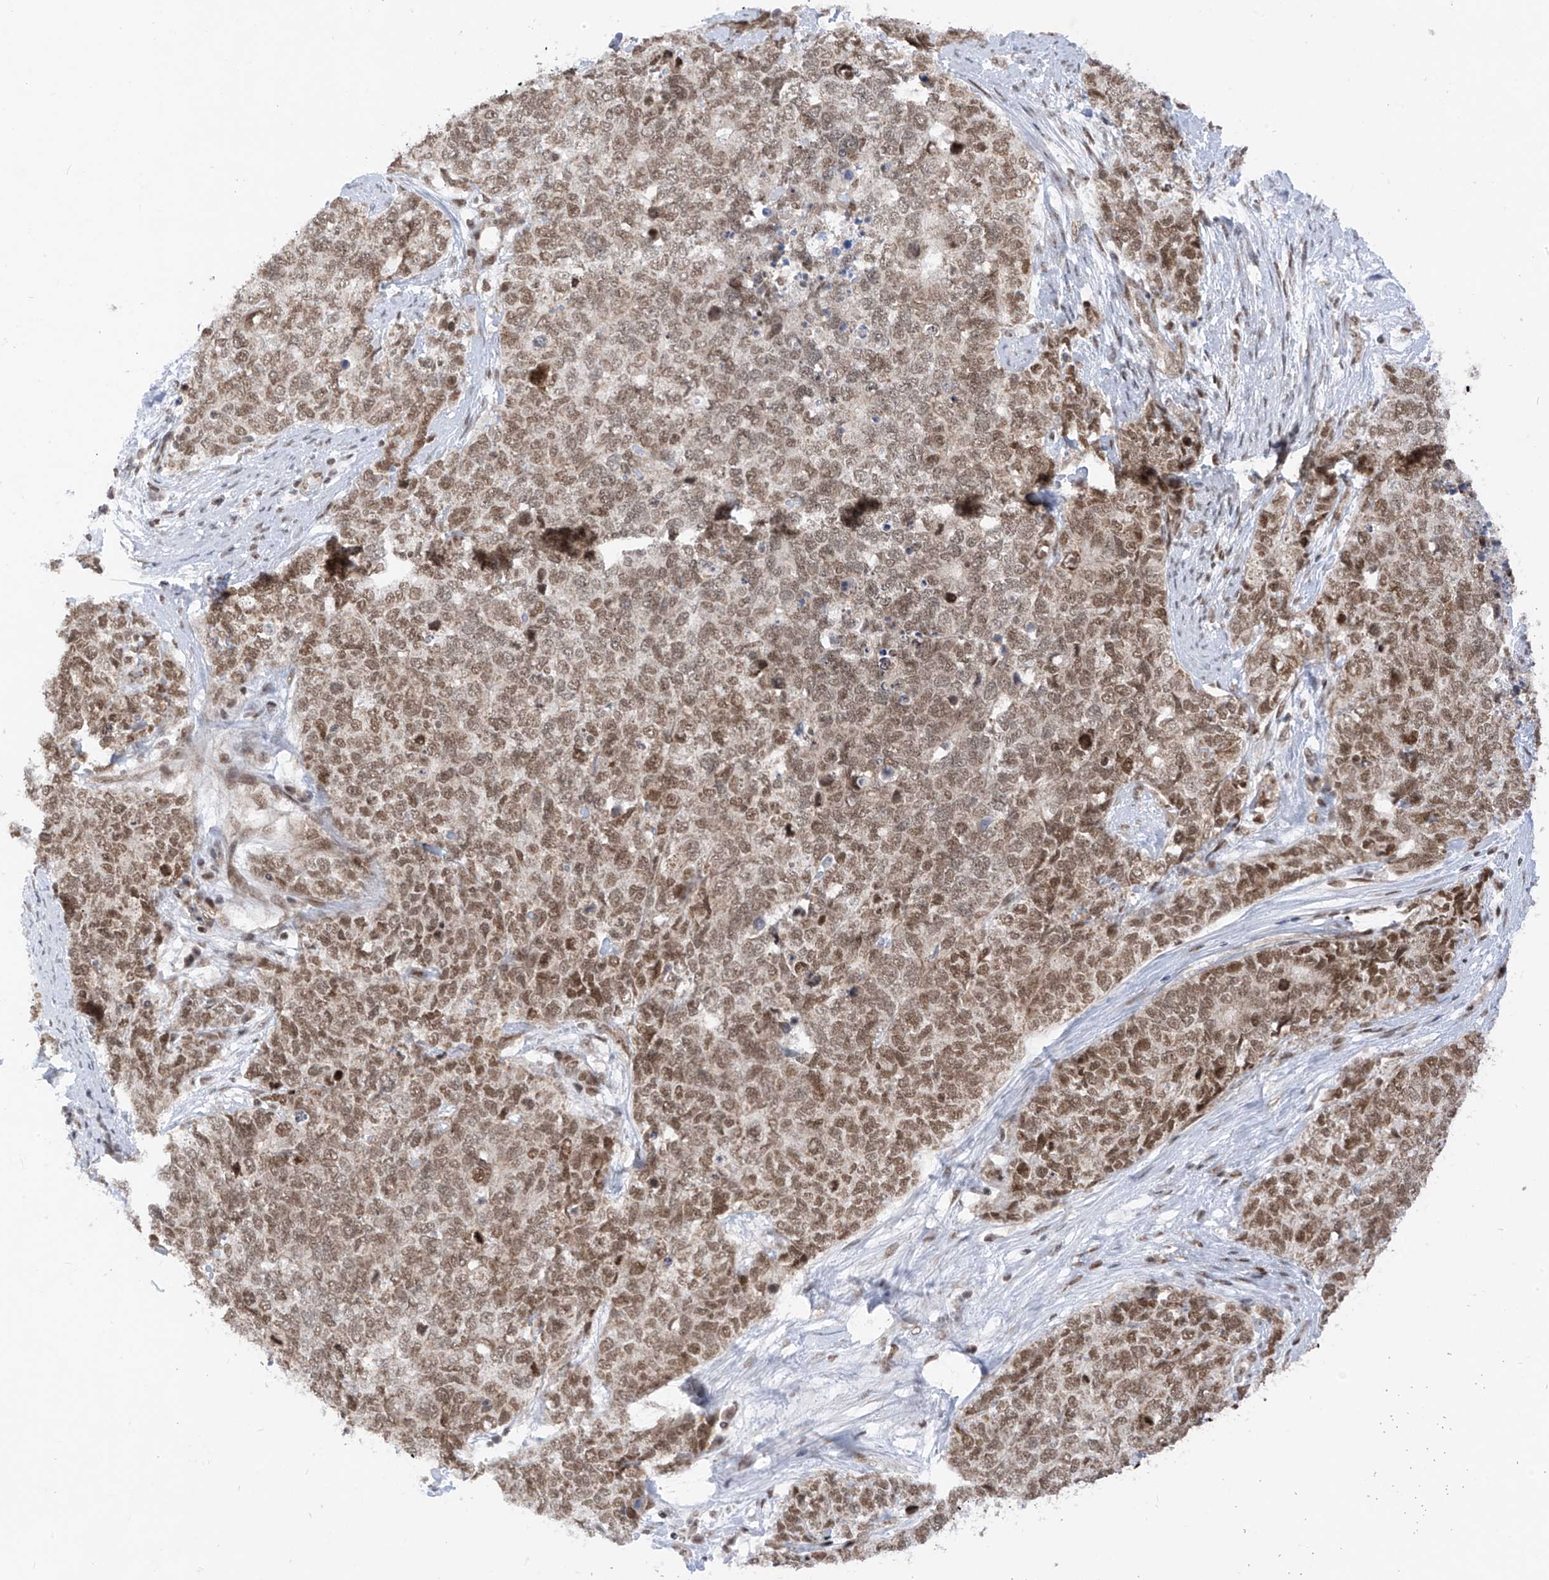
{"staining": {"intensity": "moderate", "quantity": ">75%", "location": "nuclear"}, "tissue": "cervical cancer", "cell_type": "Tumor cells", "image_type": "cancer", "snomed": [{"axis": "morphology", "description": "Squamous cell carcinoma, NOS"}, {"axis": "topography", "description": "Cervix"}], "caption": "Immunohistochemistry (IHC) photomicrograph of human cervical cancer stained for a protein (brown), which displays medium levels of moderate nuclear expression in about >75% of tumor cells.", "gene": "AURKAIP1", "patient": {"sex": "female", "age": 63}}